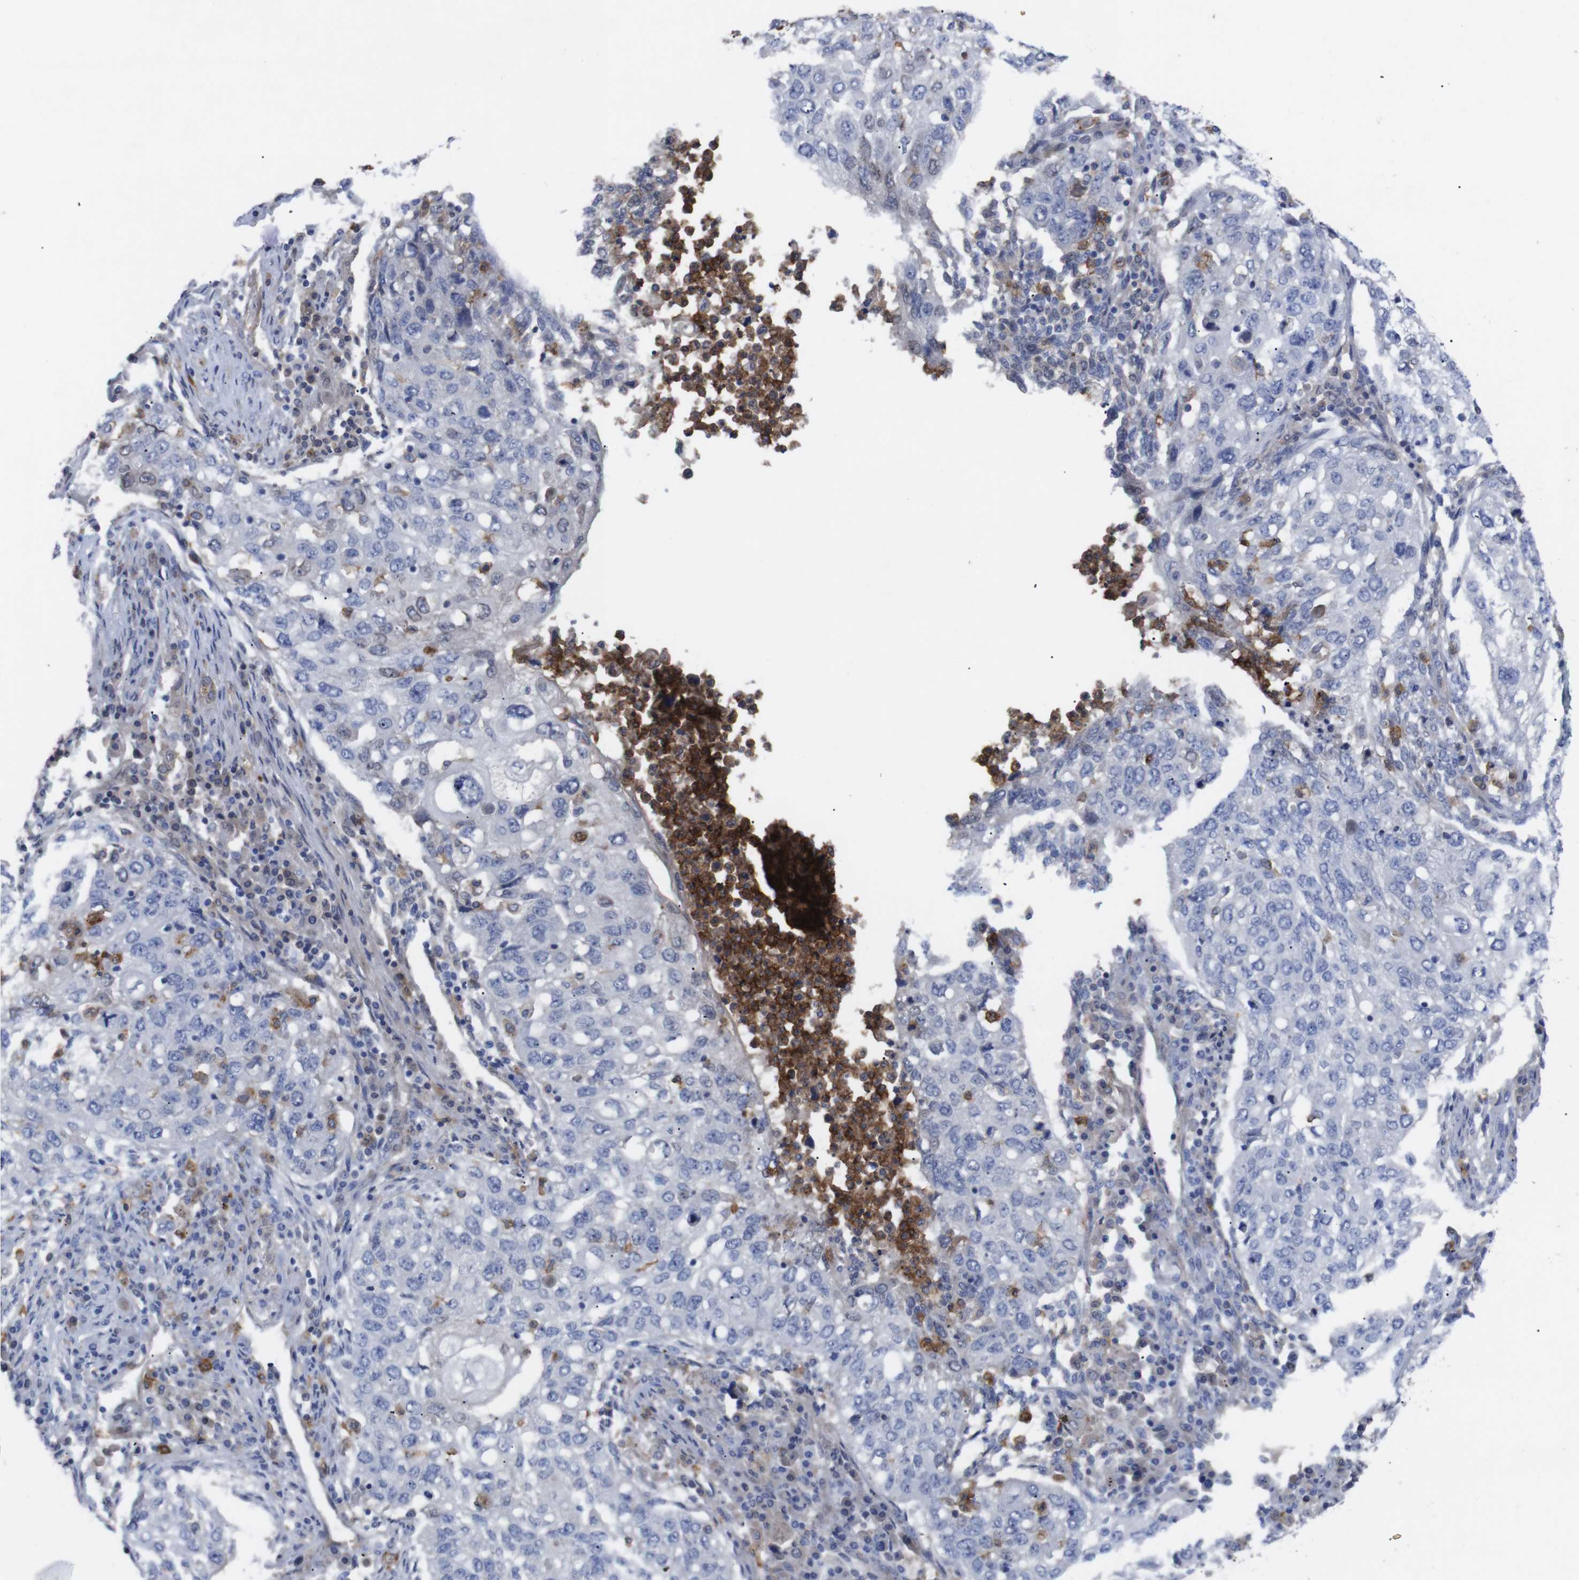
{"staining": {"intensity": "negative", "quantity": "none", "location": "none"}, "tissue": "lung cancer", "cell_type": "Tumor cells", "image_type": "cancer", "snomed": [{"axis": "morphology", "description": "Squamous cell carcinoma, NOS"}, {"axis": "topography", "description": "Lung"}], "caption": "This is a histopathology image of immunohistochemistry staining of lung squamous cell carcinoma, which shows no expression in tumor cells. Nuclei are stained in blue.", "gene": "C5AR1", "patient": {"sex": "female", "age": 63}}